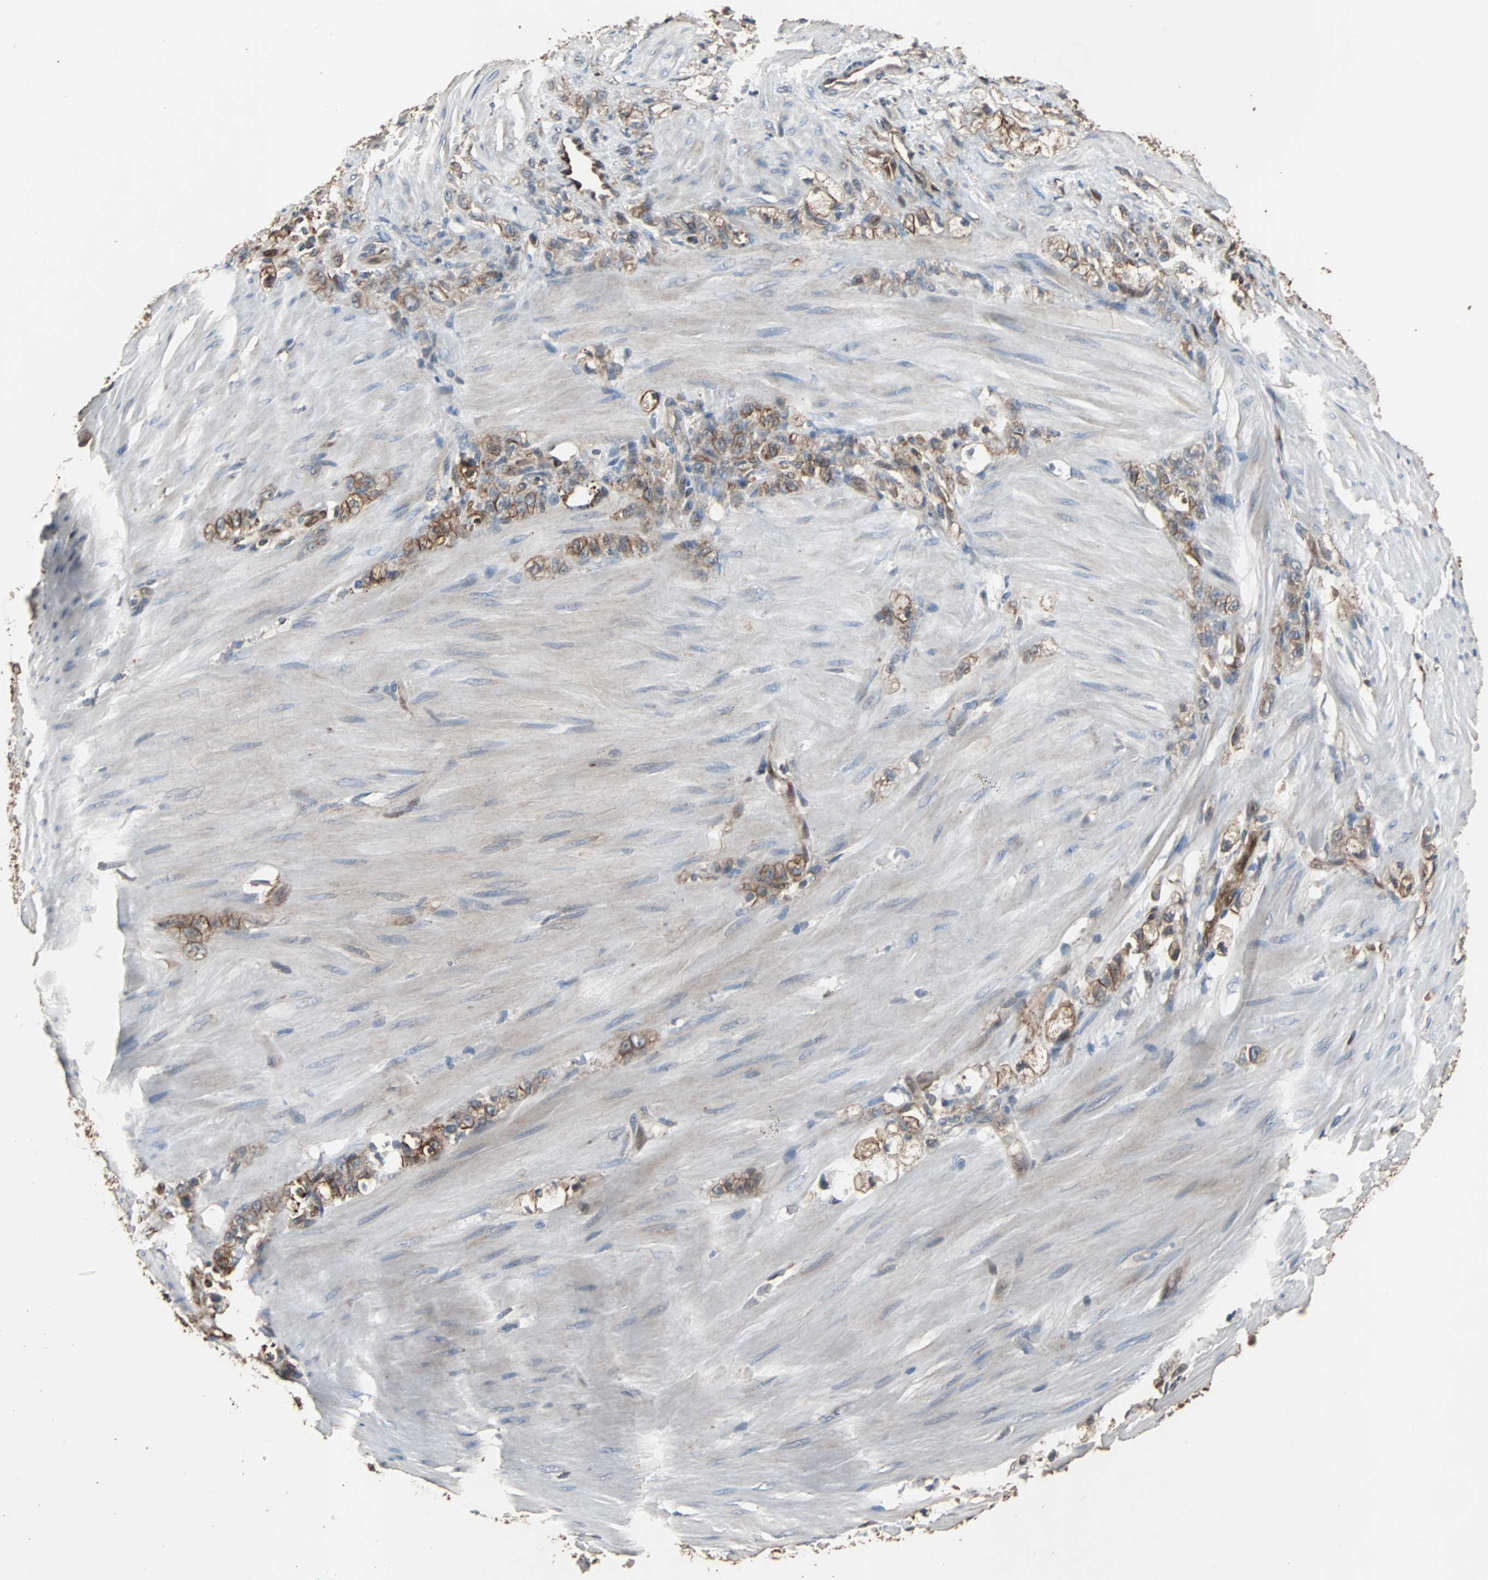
{"staining": {"intensity": "strong", "quantity": ">75%", "location": "cytoplasmic/membranous"}, "tissue": "stomach cancer", "cell_type": "Tumor cells", "image_type": "cancer", "snomed": [{"axis": "morphology", "description": "Adenocarcinoma, NOS"}, {"axis": "topography", "description": "Stomach"}], "caption": "DAB immunohistochemical staining of human stomach cancer (adenocarcinoma) reveals strong cytoplasmic/membranous protein positivity in about >75% of tumor cells.", "gene": "NDRG1", "patient": {"sex": "male", "age": 82}}